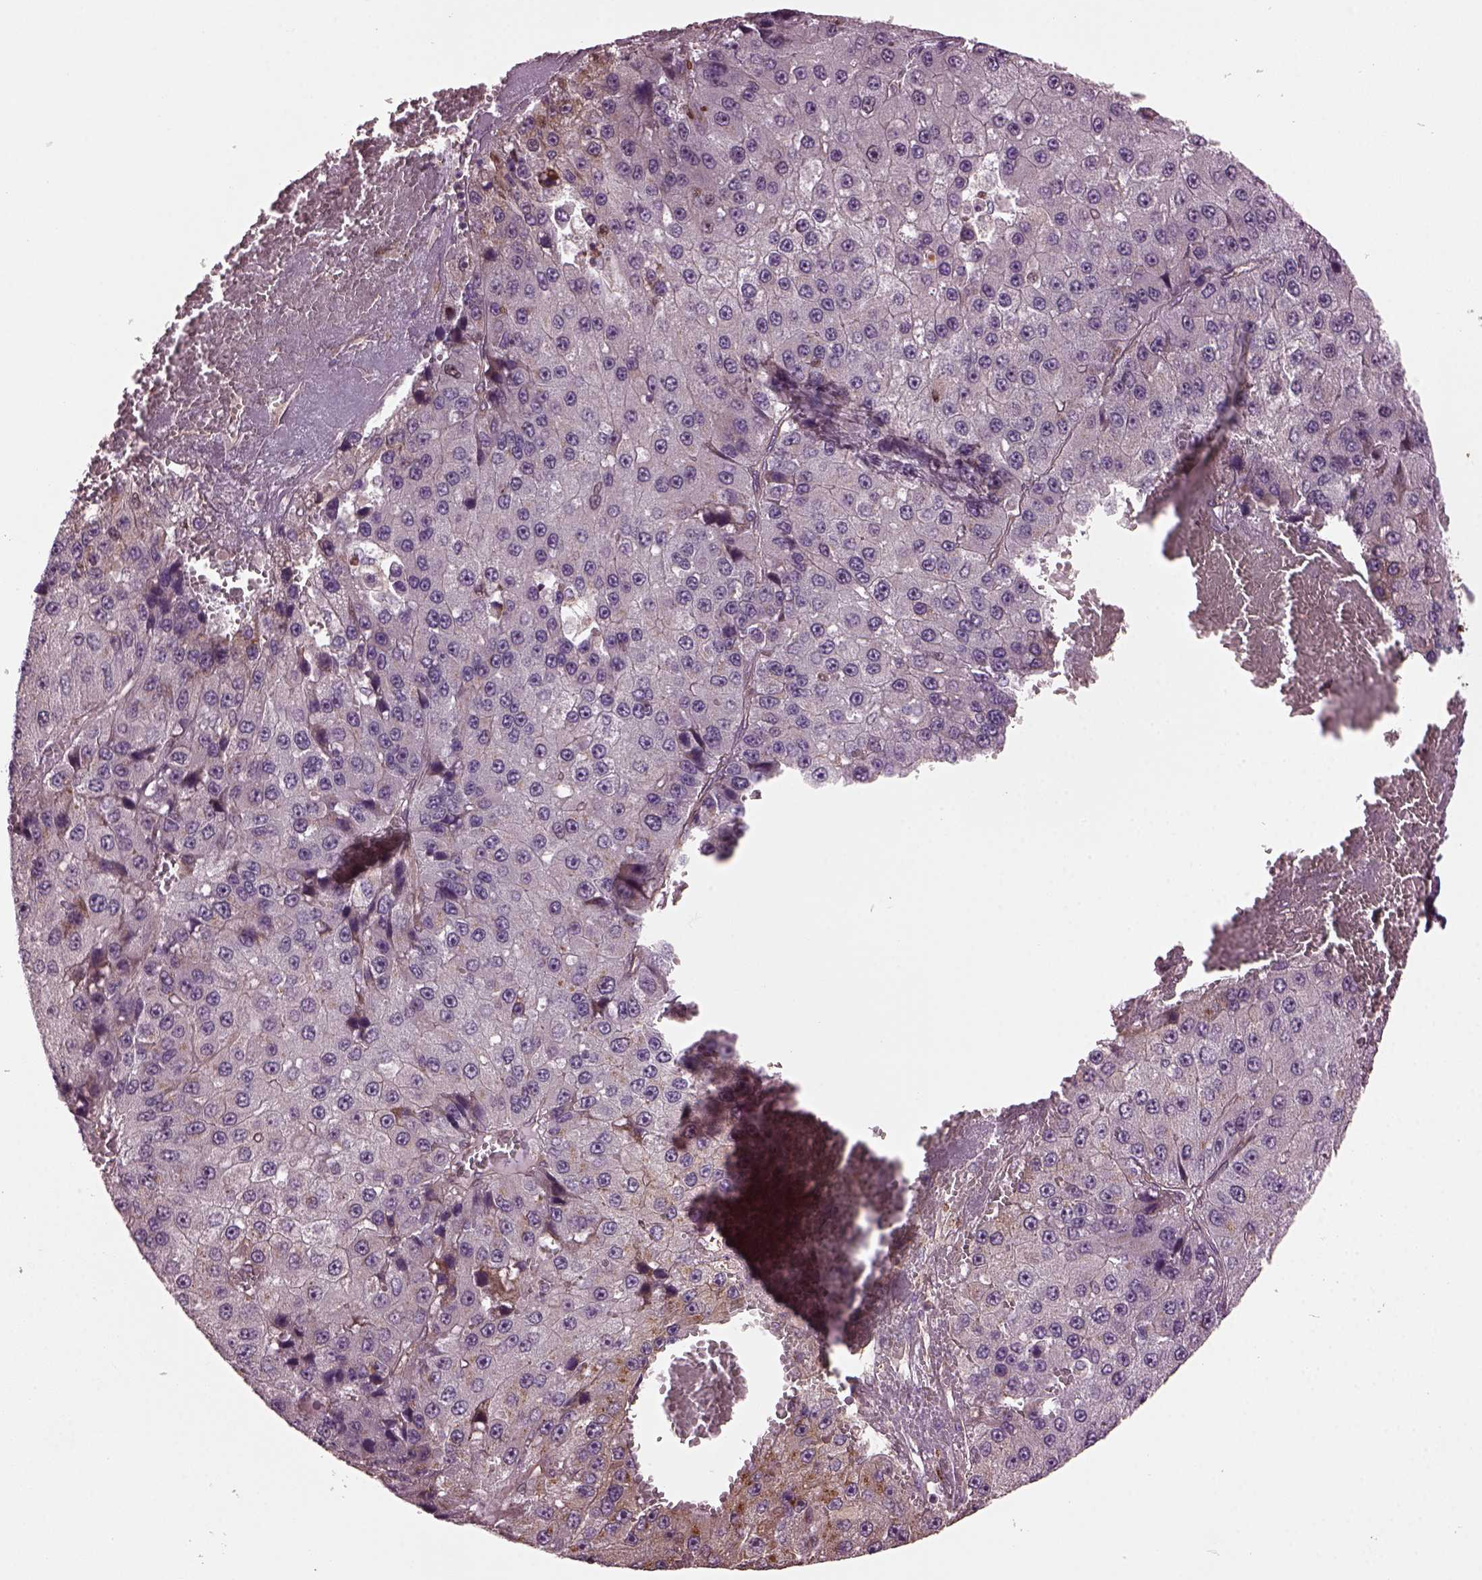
{"staining": {"intensity": "negative", "quantity": "none", "location": "none"}, "tissue": "liver cancer", "cell_type": "Tumor cells", "image_type": "cancer", "snomed": [{"axis": "morphology", "description": "Carcinoma, Hepatocellular, NOS"}, {"axis": "topography", "description": "Liver"}], "caption": "A micrograph of hepatocellular carcinoma (liver) stained for a protein displays no brown staining in tumor cells. The staining is performed using DAB brown chromogen with nuclei counter-stained in using hematoxylin.", "gene": "RUFY3", "patient": {"sex": "female", "age": 73}}